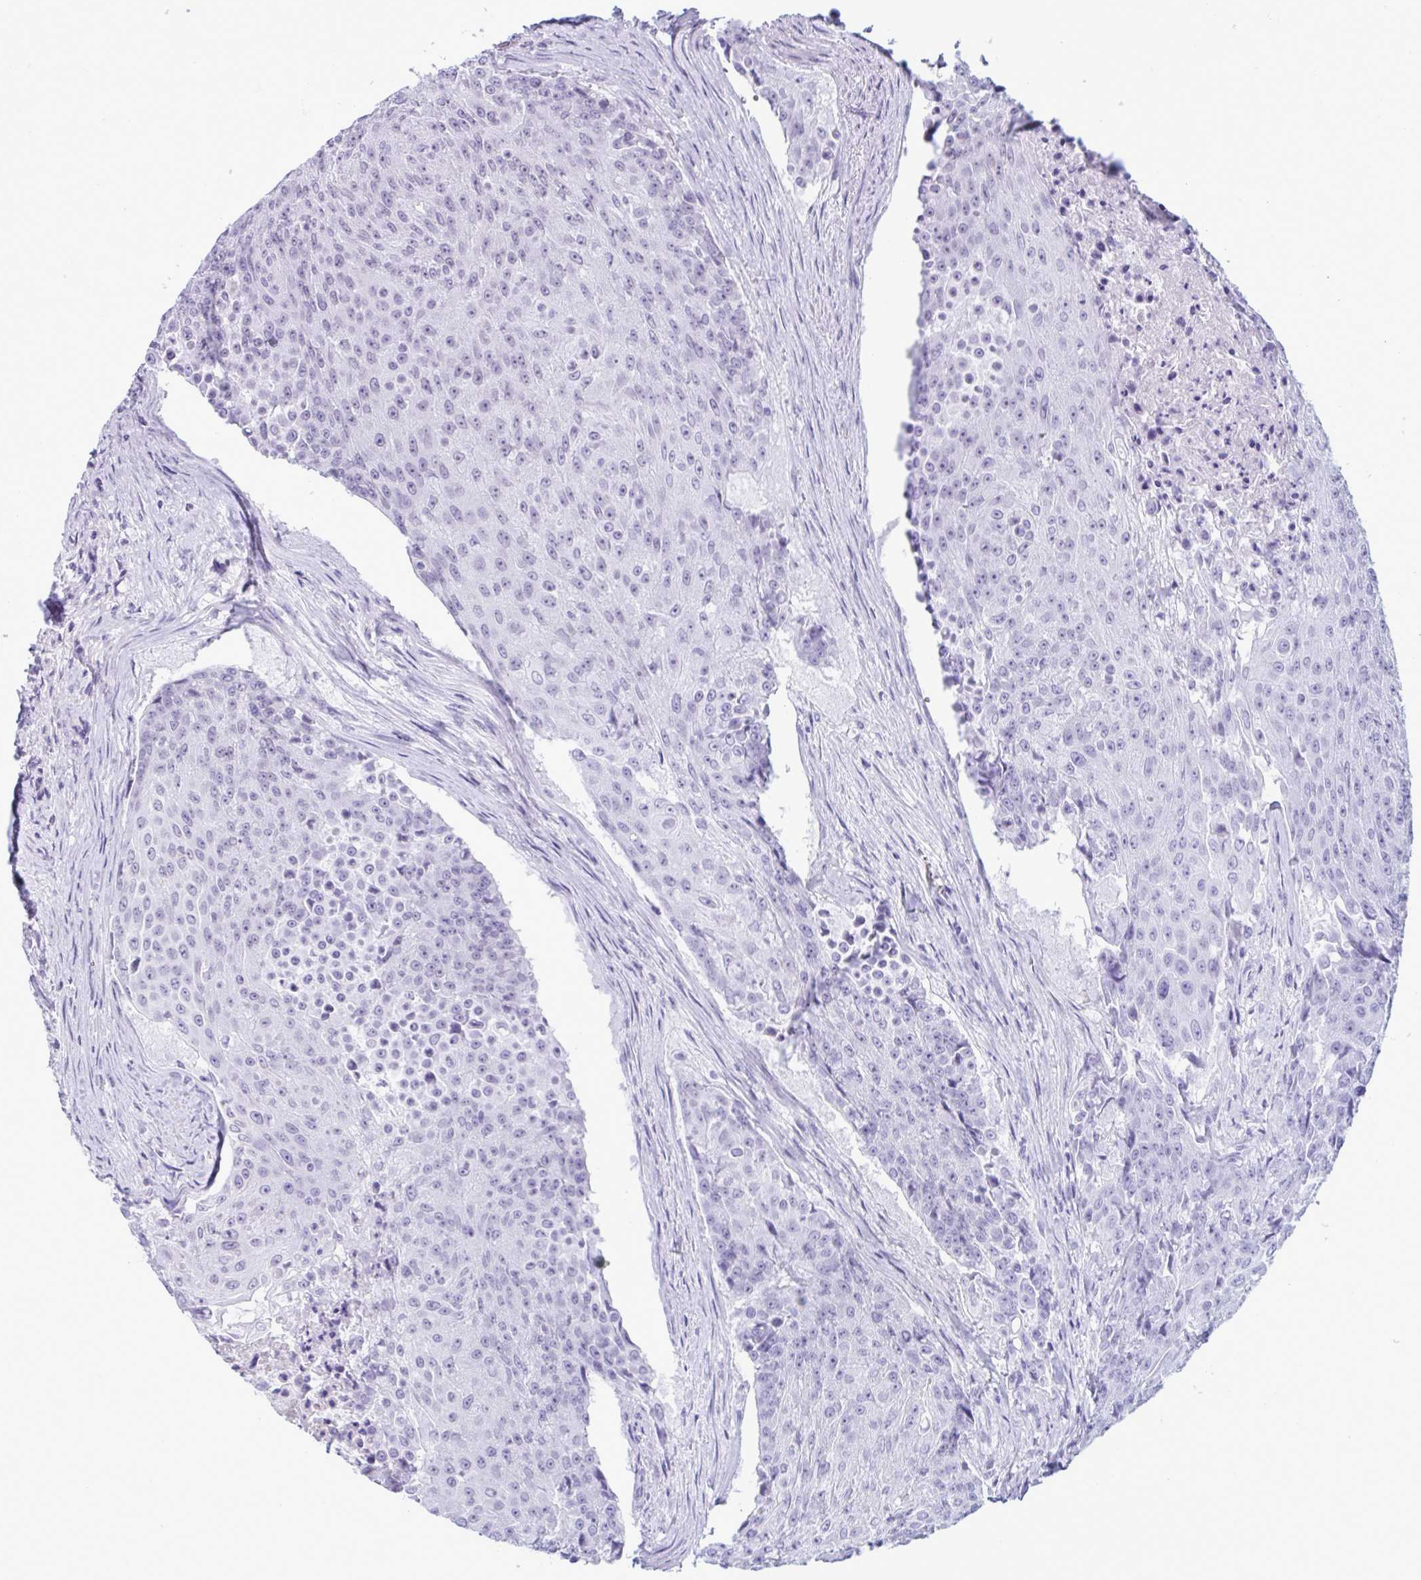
{"staining": {"intensity": "negative", "quantity": "none", "location": "none"}, "tissue": "urothelial cancer", "cell_type": "Tumor cells", "image_type": "cancer", "snomed": [{"axis": "morphology", "description": "Urothelial carcinoma, High grade"}, {"axis": "topography", "description": "Urinary bladder"}], "caption": "IHC histopathology image of neoplastic tissue: urothelial carcinoma (high-grade) stained with DAB exhibits no significant protein staining in tumor cells.", "gene": "DOCK11", "patient": {"sex": "female", "age": 63}}